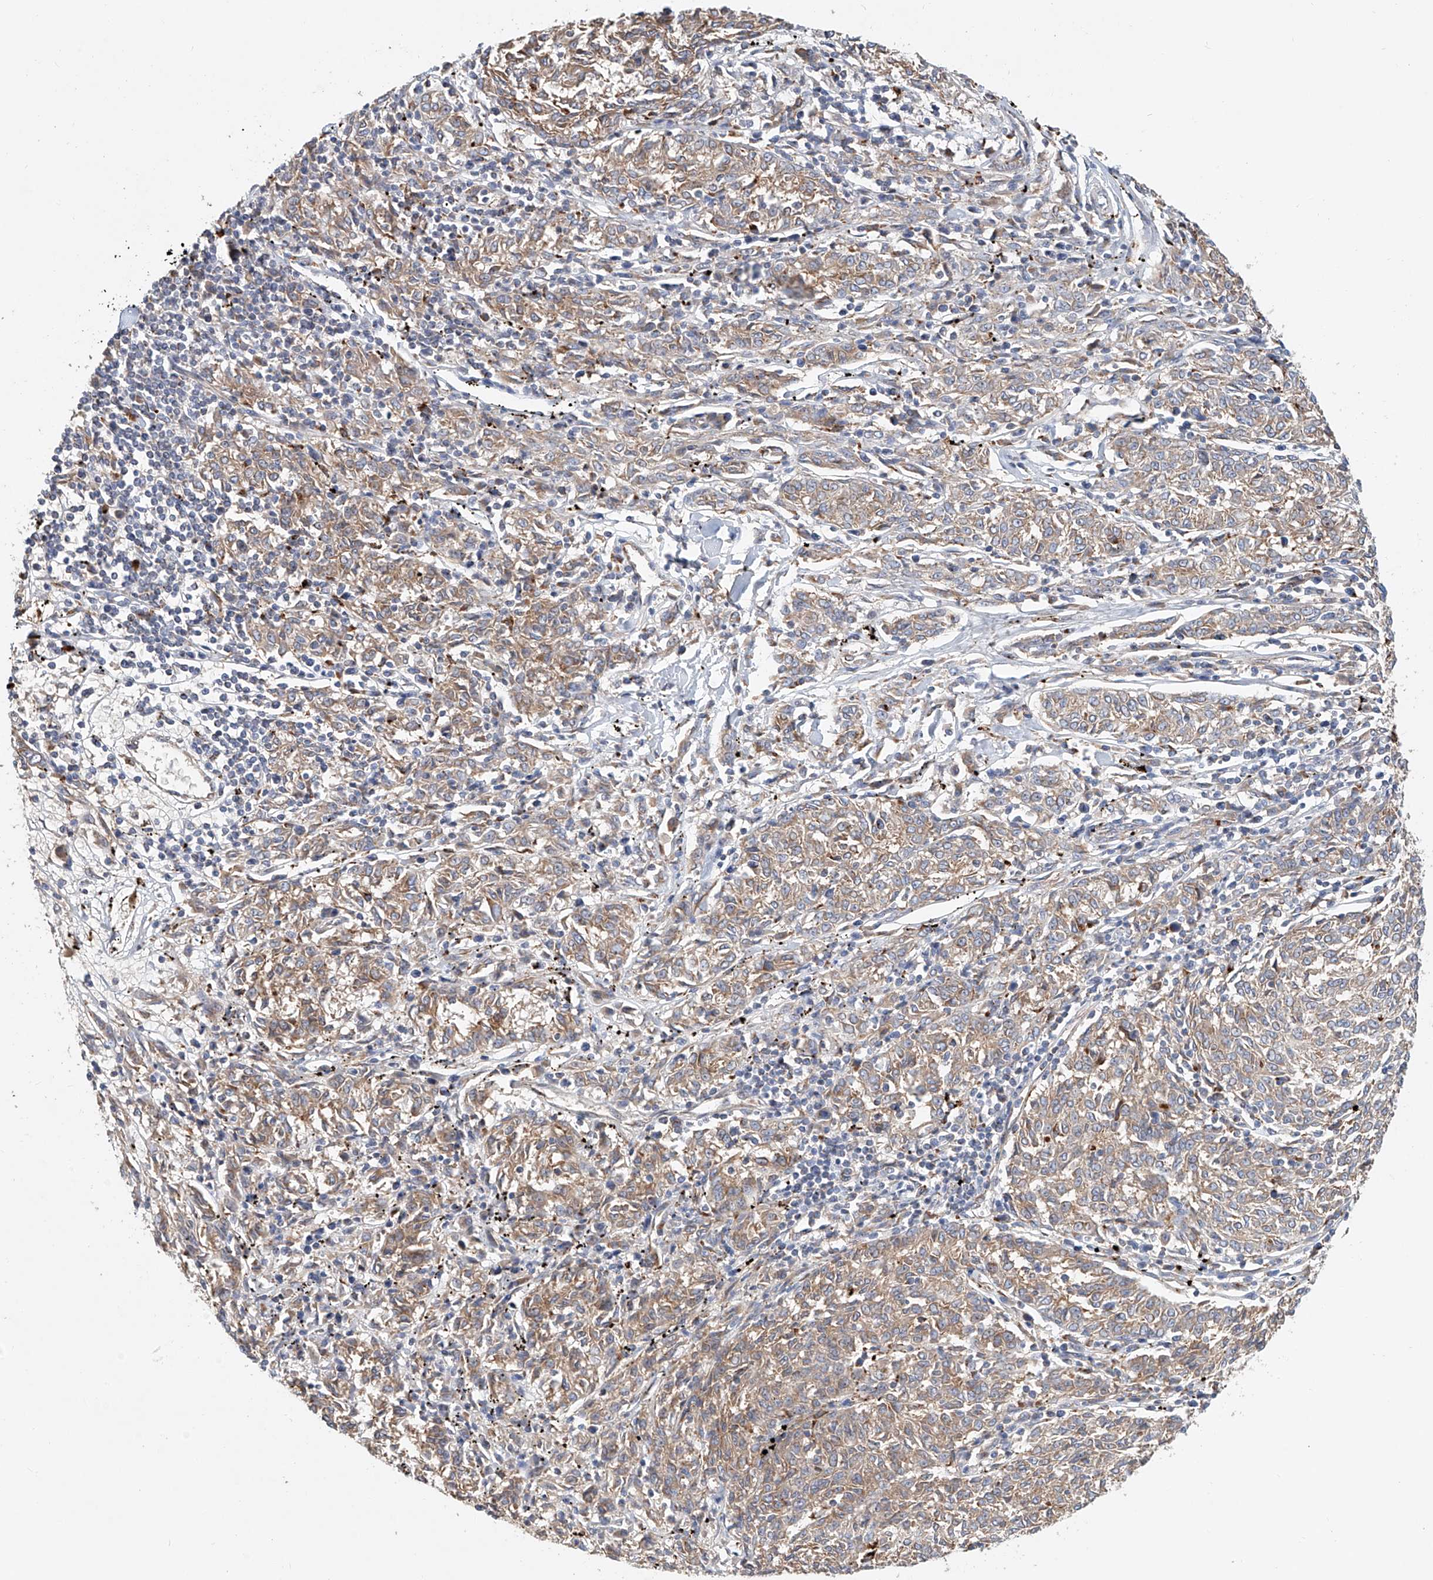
{"staining": {"intensity": "weak", "quantity": ">75%", "location": "cytoplasmic/membranous"}, "tissue": "melanoma", "cell_type": "Tumor cells", "image_type": "cancer", "snomed": [{"axis": "morphology", "description": "Malignant melanoma, NOS"}, {"axis": "topography", "description": "Skin"}], "caption": "Melanoma stained with a protein marker displays weak staining in tumor cells.", "gene": "HGSNAT", "patient": {"sex": "female", "age": 72}}